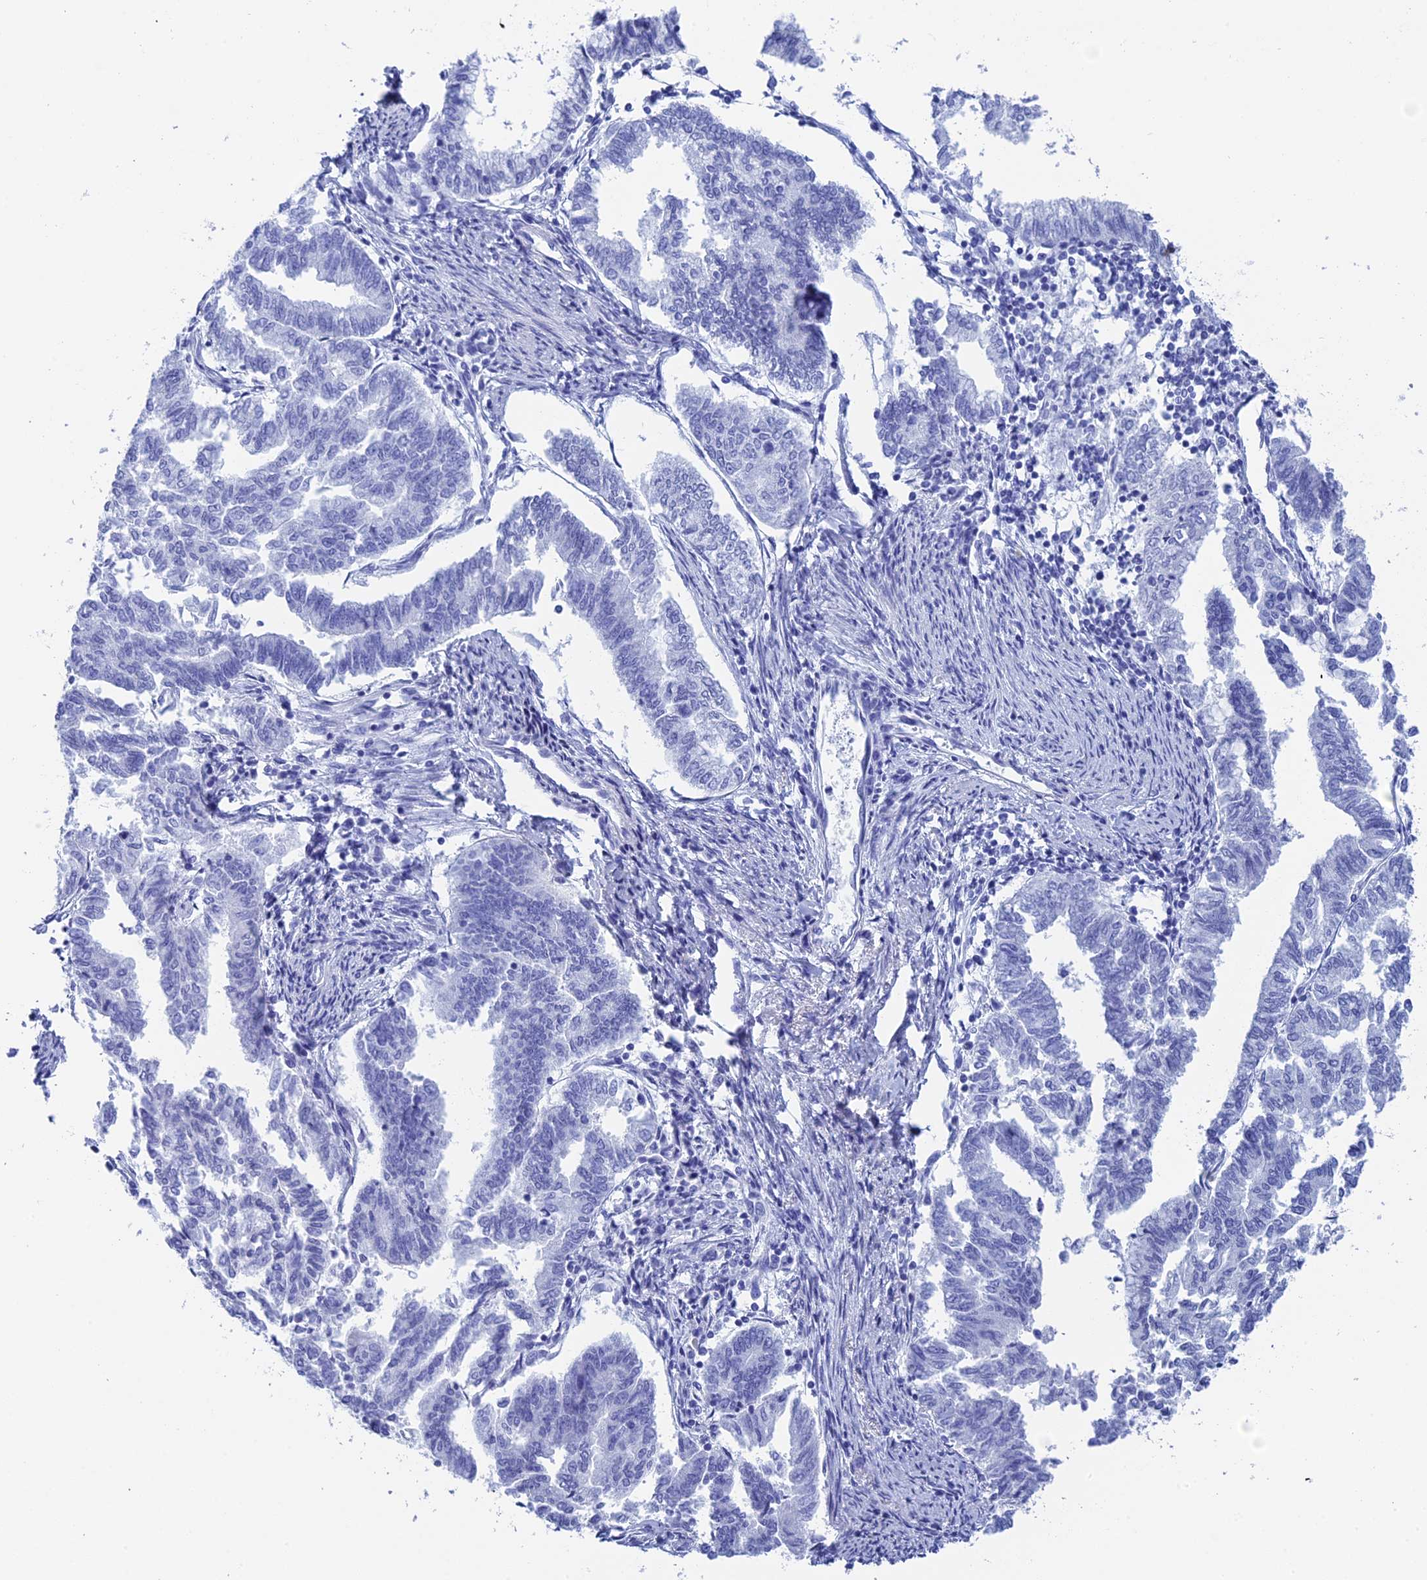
{"staining": {"intensity": "negative", "quantity": "none", "location": "none"}, "tissue": "endometrial cancer", "cell_type": "Tumor cells", "image_type": "cancer", "snomed": [{"axis": "morphology", "description": "Adenocarcinoma, NOS"}, {"axis": "topography", "description": "Endometrium"}], "caption": "Immunohistochemistry histopathology image of neoplastic tissue: human endometrial cancer (adenocarcinoma) stained with DAB reveals no significant protein positivity in tumor cells.", "gene": "TEX101", "patient": {"sex": "female", "age": 79}}